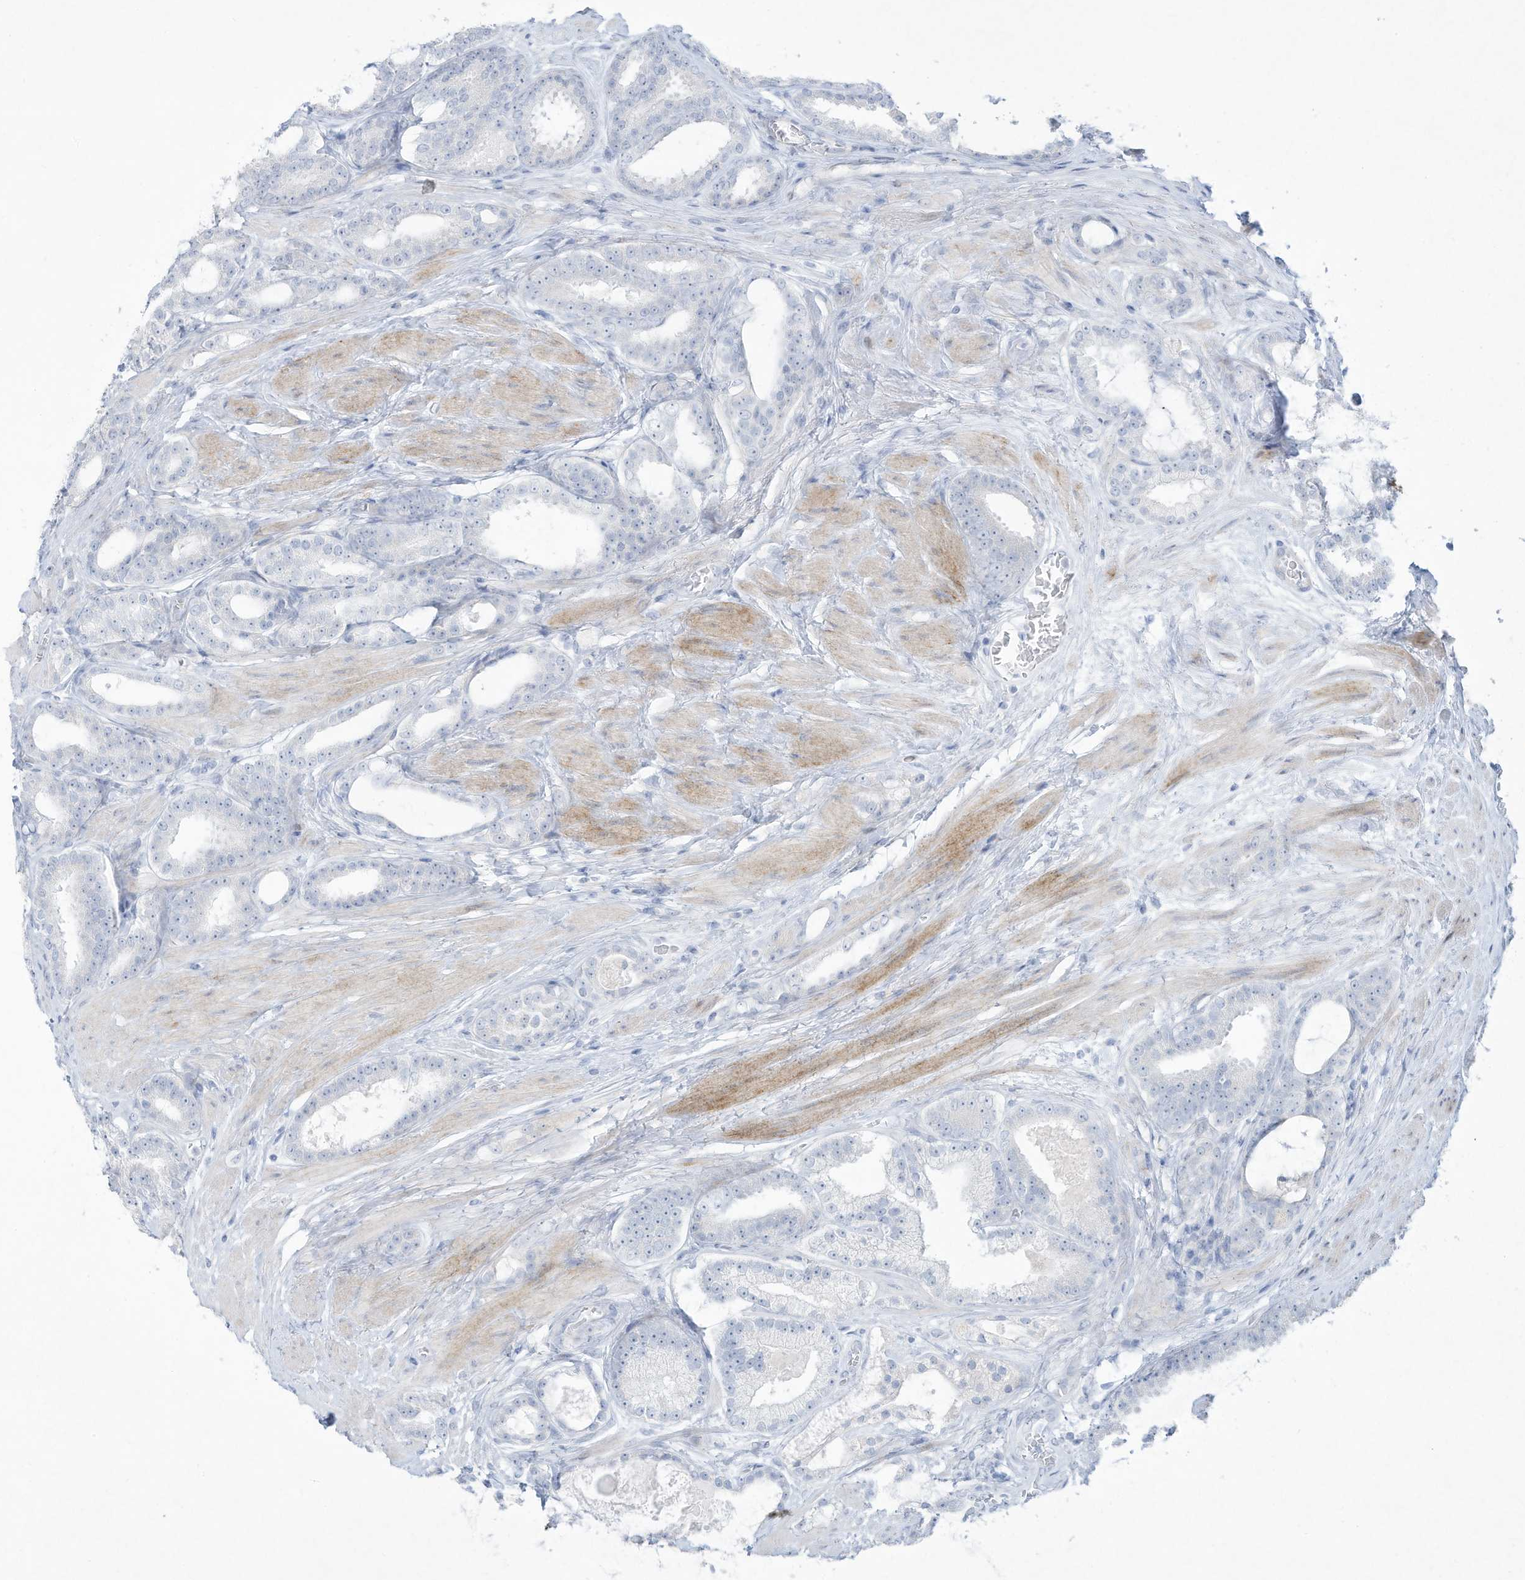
{"staining": {"intensity": "negative", "quantity": "none", "location": "none"}, "tissue": "prostate cancer", "cell_type": "Tumor cells", "image_type": "cancer", "snomed": [{"axis": "morphology", "description": "Adenocarcinoma, High grade"}, {"axis": "topography", "description": "Prostate"}], "caption": "IHC of human prostate cancer exhibits no positivity in tumor cells.", "gene": "PAX6", "patient": {"sex": "male", "age": 60}}